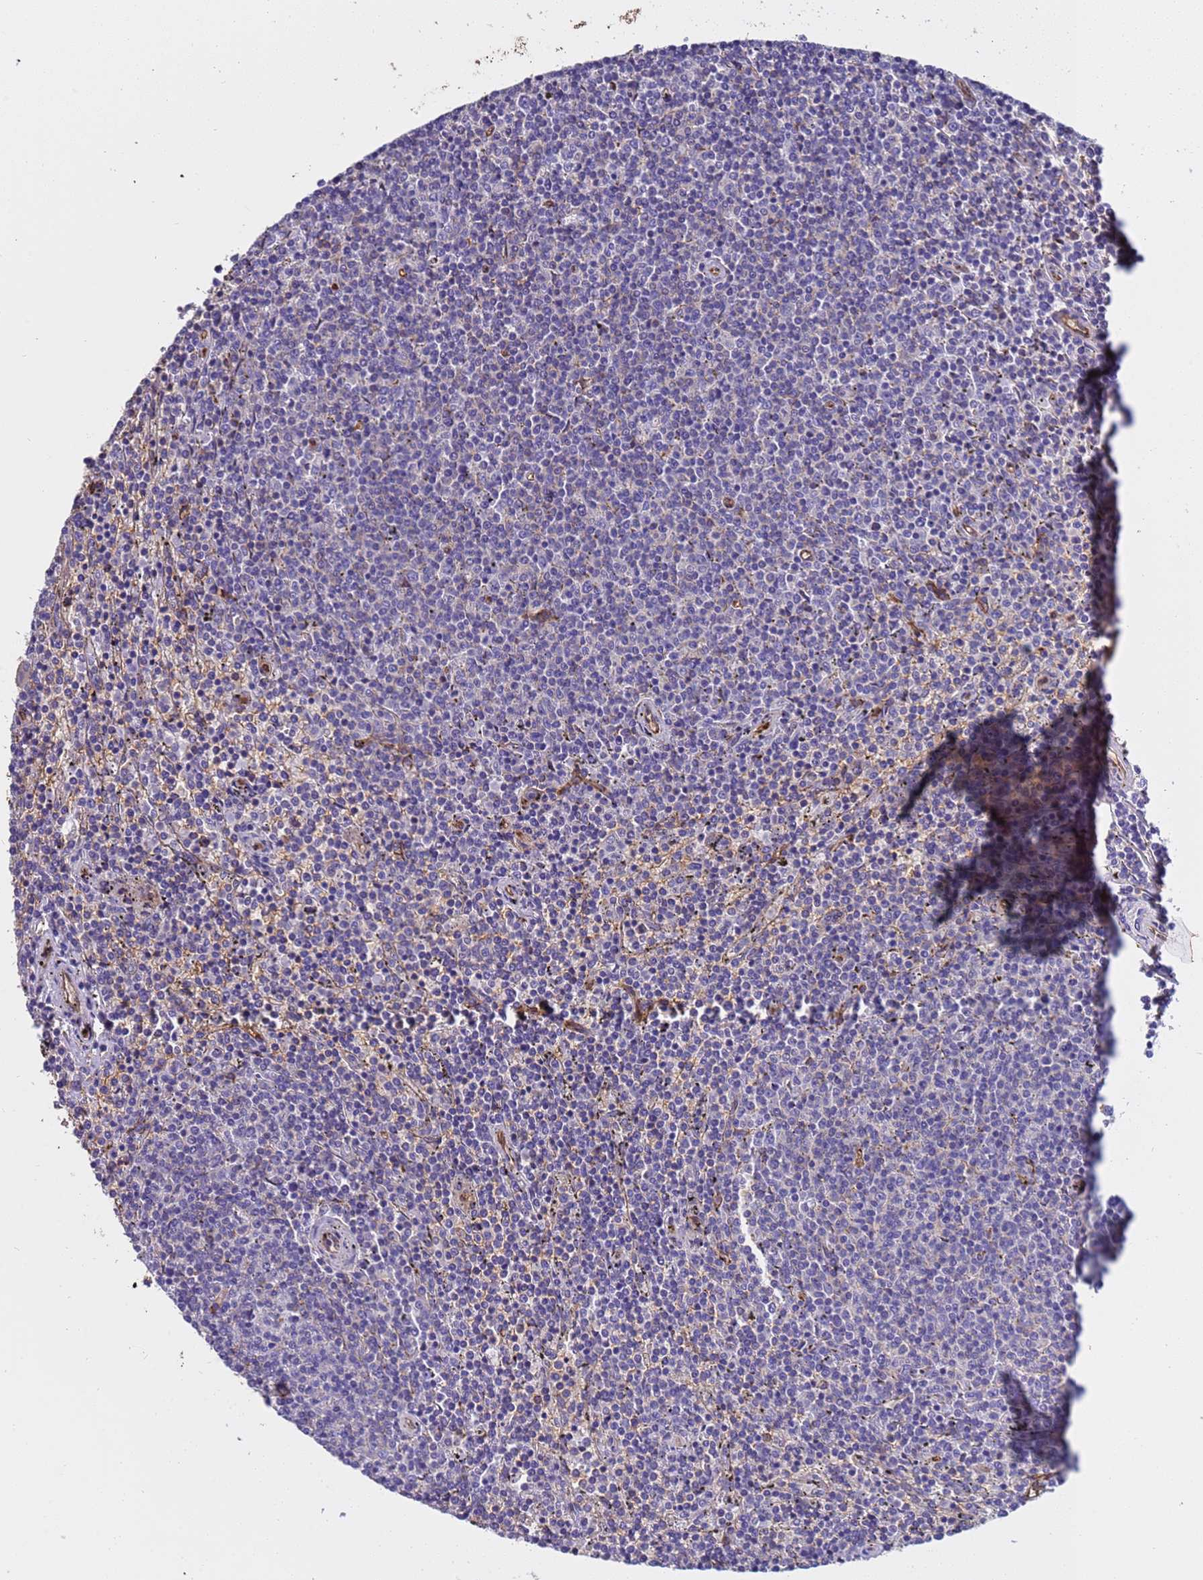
{"staining": {"intensity": "negative", "quantity": "none", "location": "none"}, "tissue": "lymphoma", "cell_type": "Tumor cells", "image_type": "cancer", "snomed": [{"axis": "morphology", "description": "Malignant lymphoma, non-Hodgkin's type, Low grade"}, {"axis": "topography", "description": "Spleen"}], "caption": "Tumor cells are negative for brown protein staining in lymphoma.", "gene": "ZNF248", "patient": {"sex": "female", "age": 50}}